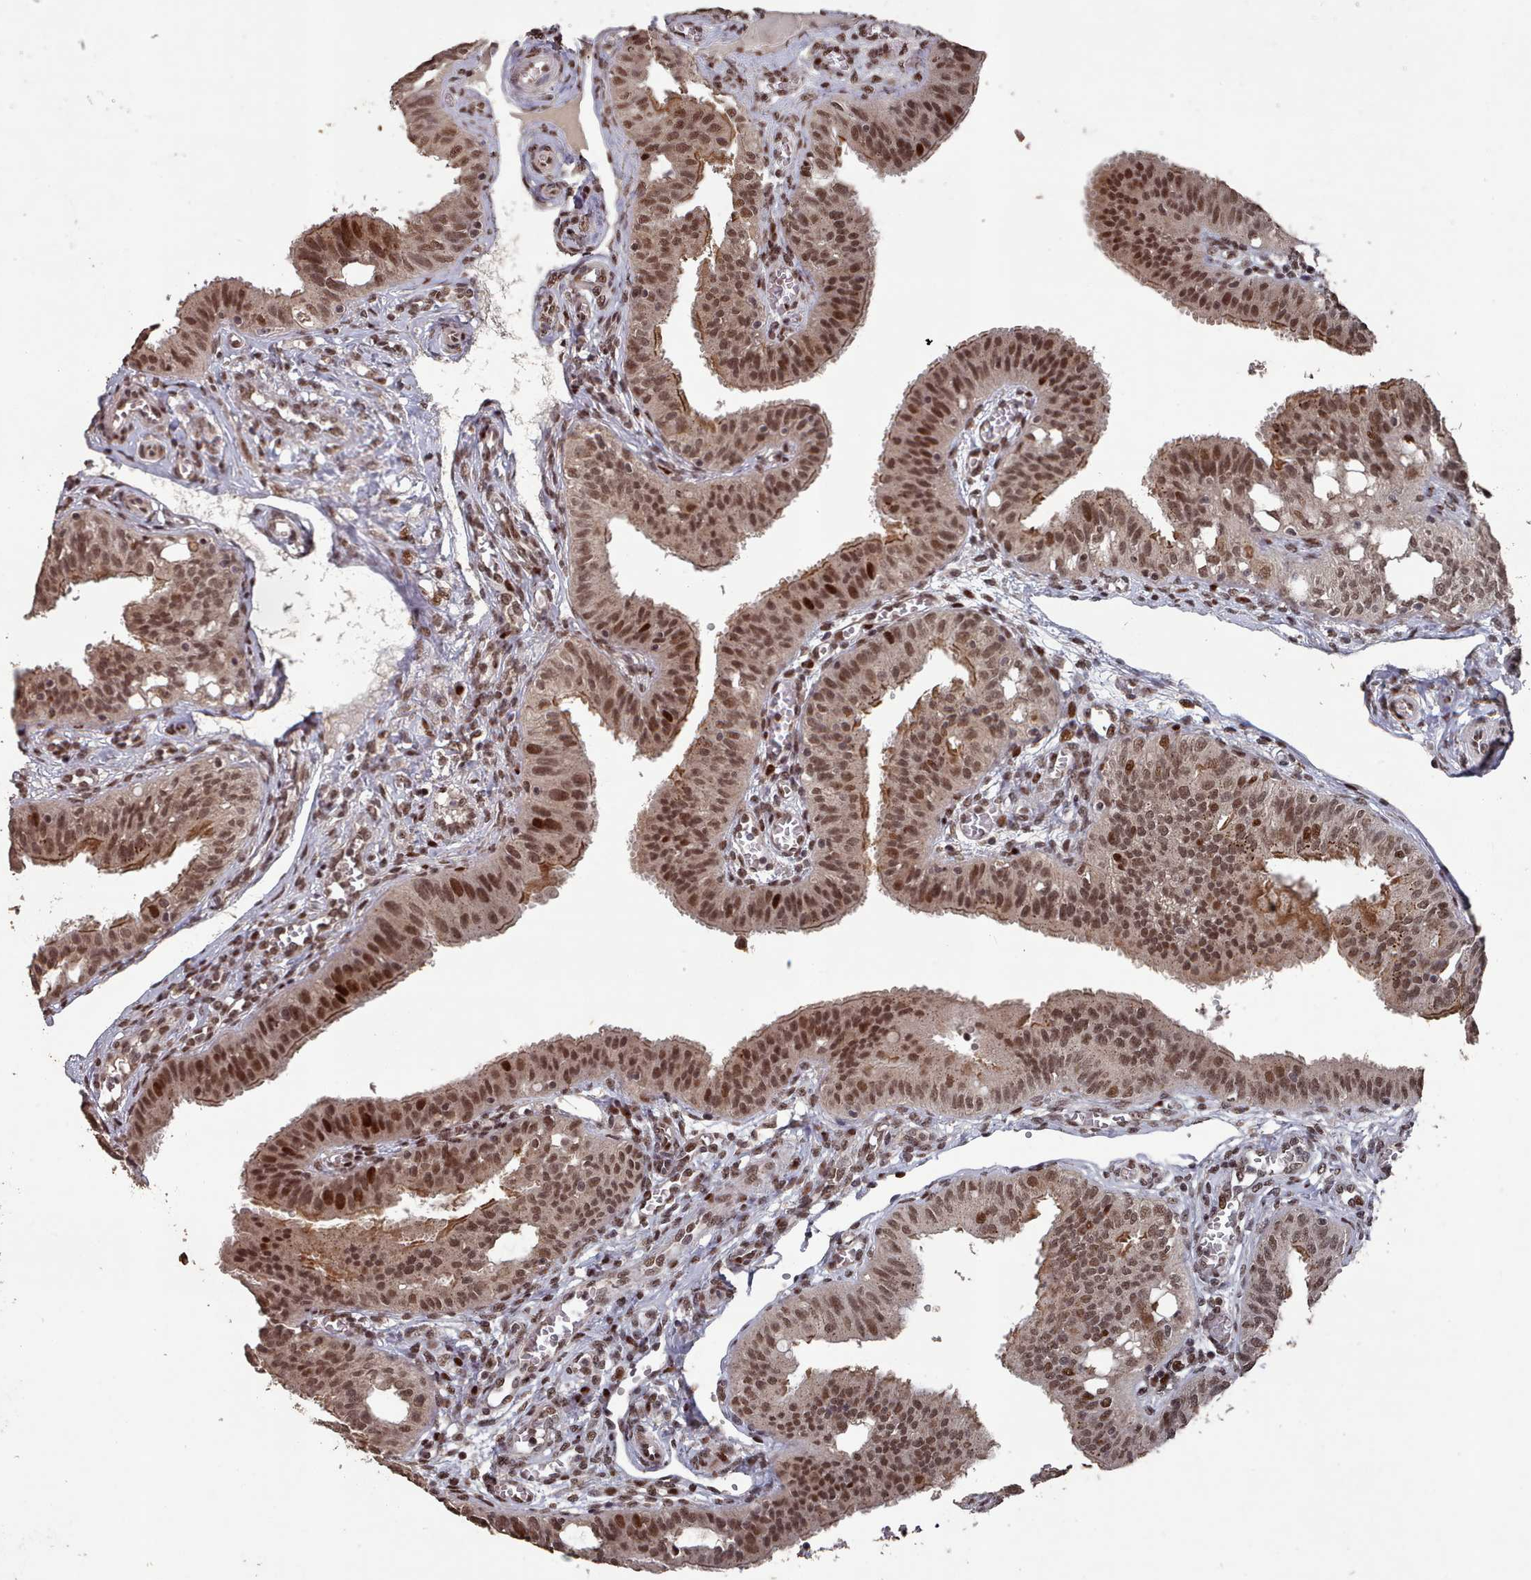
{"staining": {"intensity": "moderate", "quantity": ">75%", "location": "cytoplasmic/membranous,nuclear"}, "tissue": "fallopian tube", "cell_type": "Glandular cells", "image_type": "normal", "snomed": [{"axis": "morphology", "description": "Normal tissue, NOS"}, {"axis": "topography", "description": "Fallopian tube"}, {"axis": "topography", "description": "Ovary"}], "caption": "A histopathology image of fallopian tube stained for a protein shows moderate cytoplasmic/membranous,nuclear brown staining in glandular cells.", "gene": "PNRC2", "patient": {"sex": "female", "age": 42}}